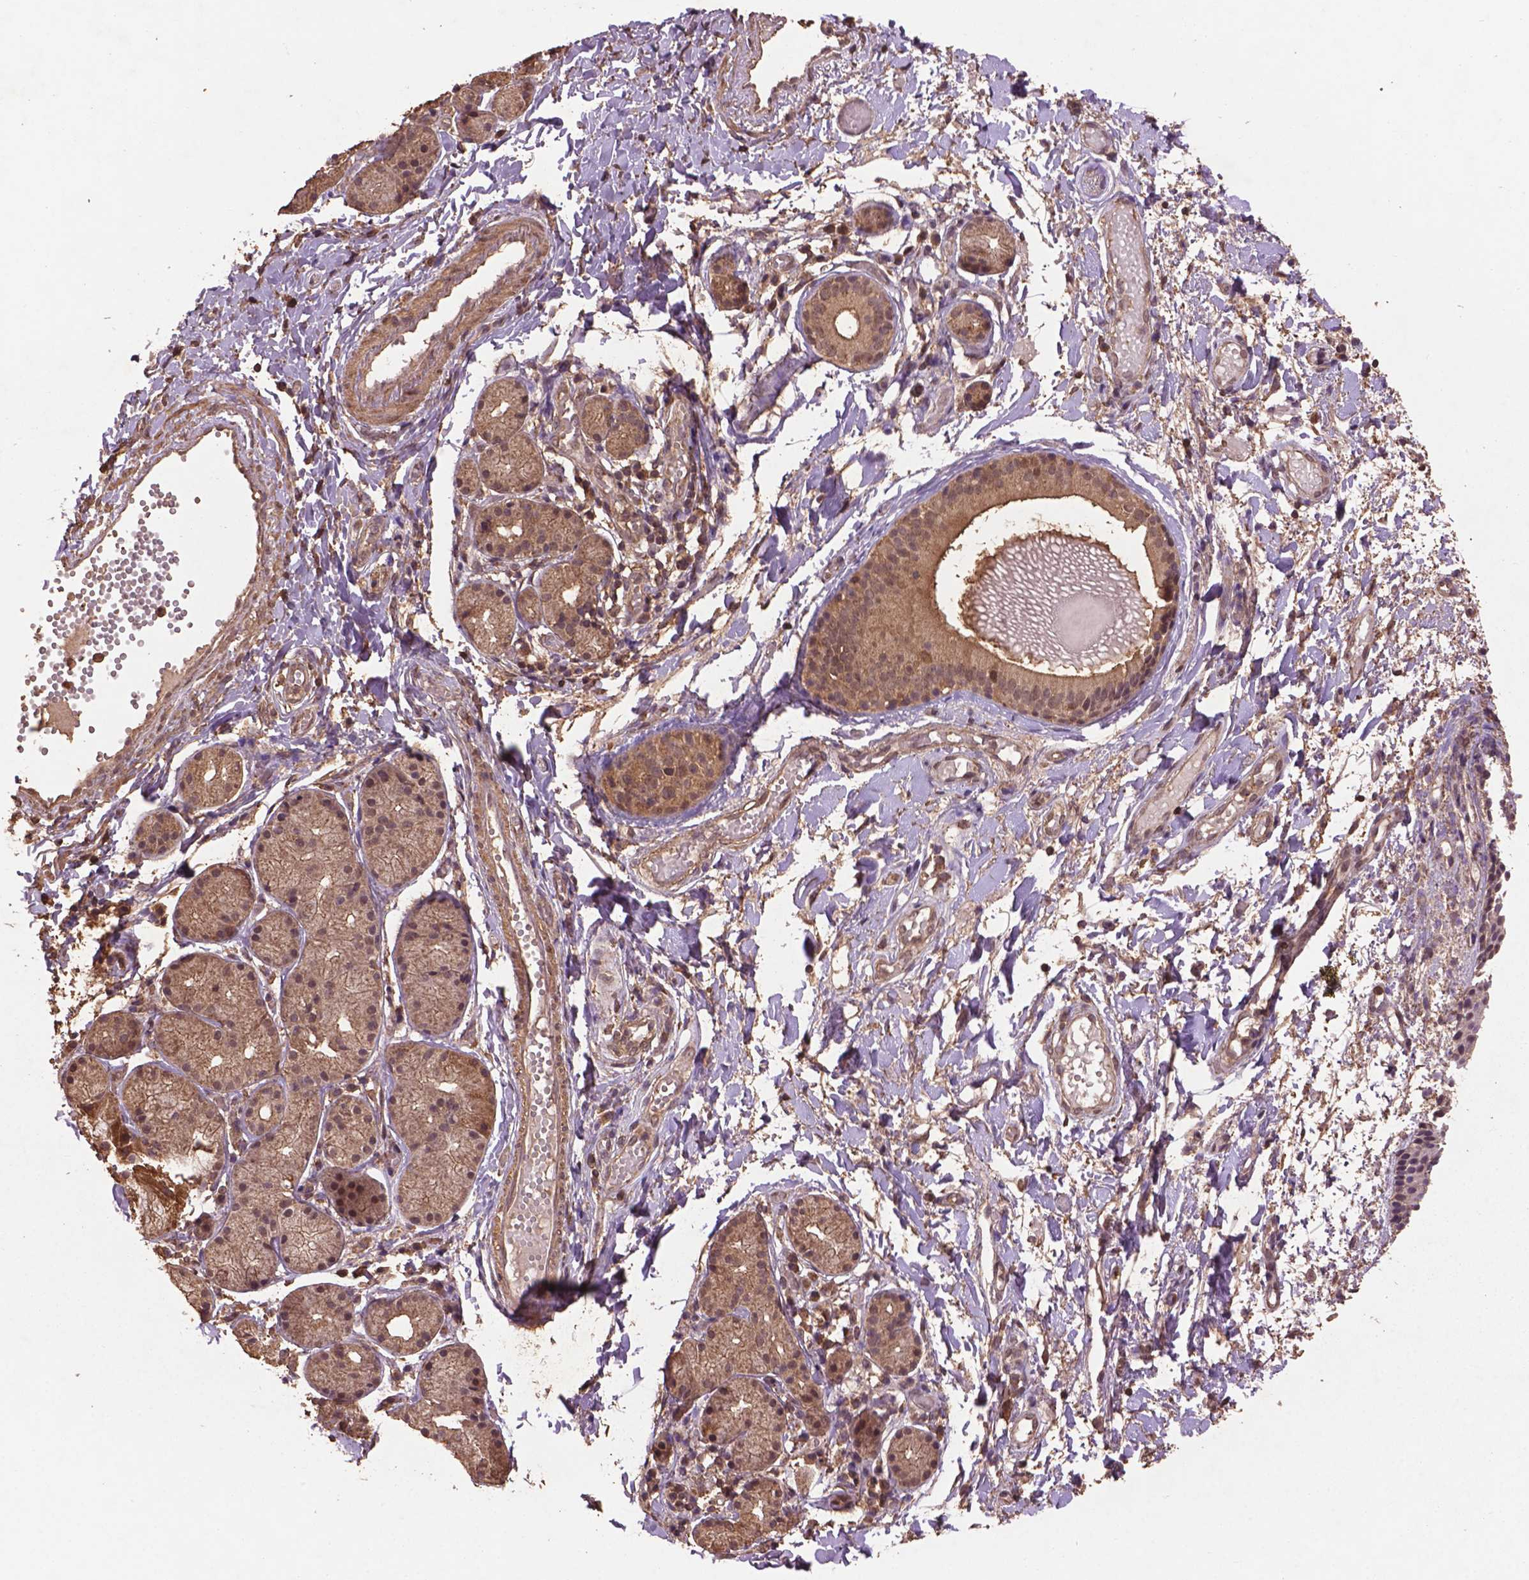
{"staining": {"intensity": "moderate", "quantity": "25%-75%", "location": "cytoplasmic/membranous"}, "tissue": "nasopharynx", "cell_type": "Respiratory epithelial cells", "image_type": "normal", "snomed": [{"axis": "morphology", "description": "Normal tissue, NOS"}, {"axis": "morphology", "description": "Basal cell carcinoma"}, {"axis": "topography", "description": "Cartilage tissue"}, {"axis": "topography", "description": "Nasopharynx"}, {"axis": "topography", "description": "Oral tissue"}], "caption": "Protein positivity by IHC exhibits moderate cytoplasmic/membranous positivity in about 25%-75% of respiratory epithelial cells in normal nasopharynx.", "gene": "BABAM1", "patient": {"sex": "female", "age": 77}}